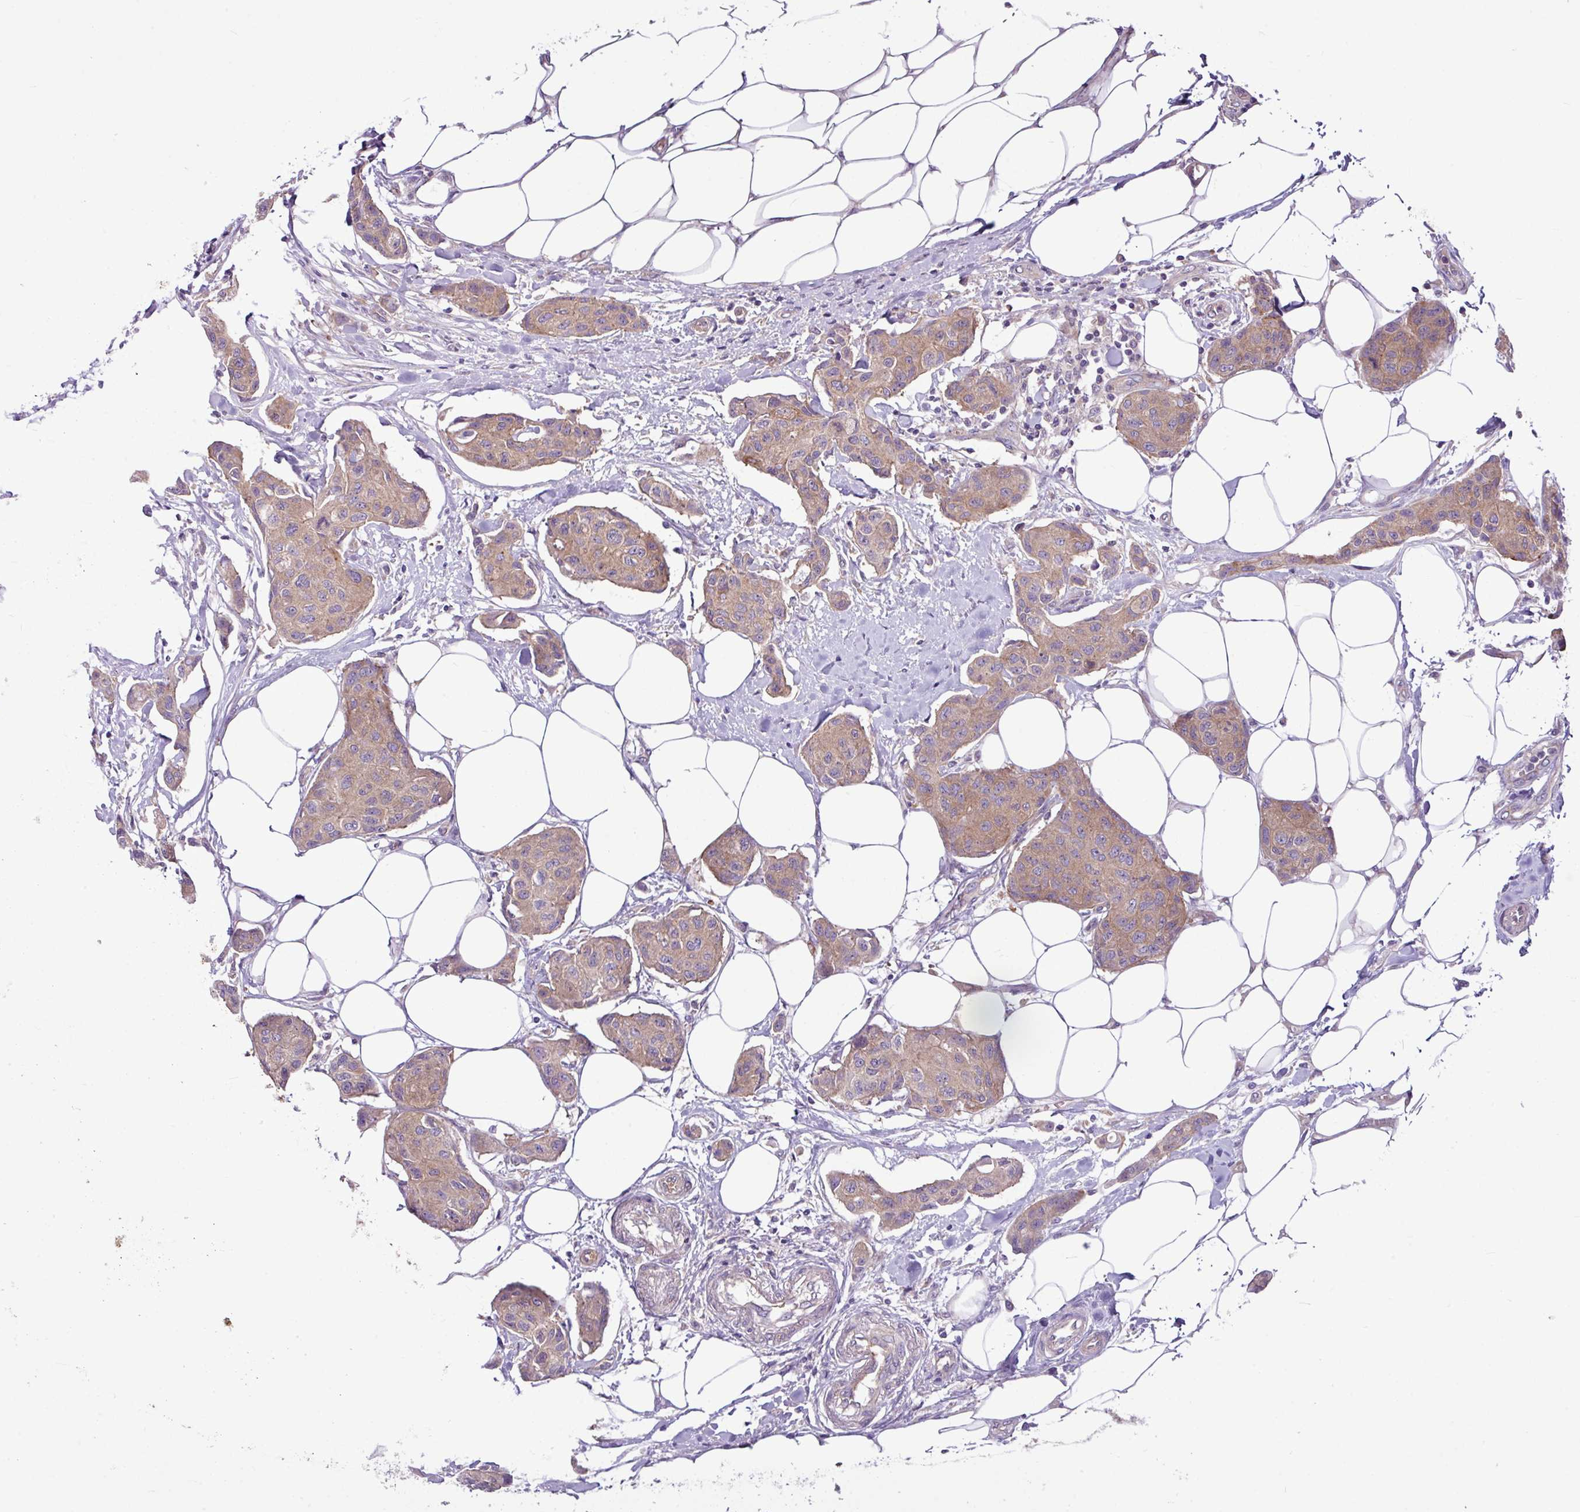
{"staining": {"intensity": "moderate", "quantity": ">75%", "location": "cytoplasmic/membranous"}, "tissue": "breast cancer", "cell_type": "Tumor cells", "image_type": "cancer", "snomed": [{"axis": "morphology", "description": "Duct carcinoma"}, {"axis": "topography", "description": "Breast"}, {"axis": "topography", "description": "Lymph node"}], "caption": "Breast intraductal carcinoma was stained to show a protein in brown. There is medium levels of moderate cytoplasmic/membranous expression in approximately >75% of tumor cells.", "gene": "MROH2A", "patient": {"sex": "female", "age": 80}}